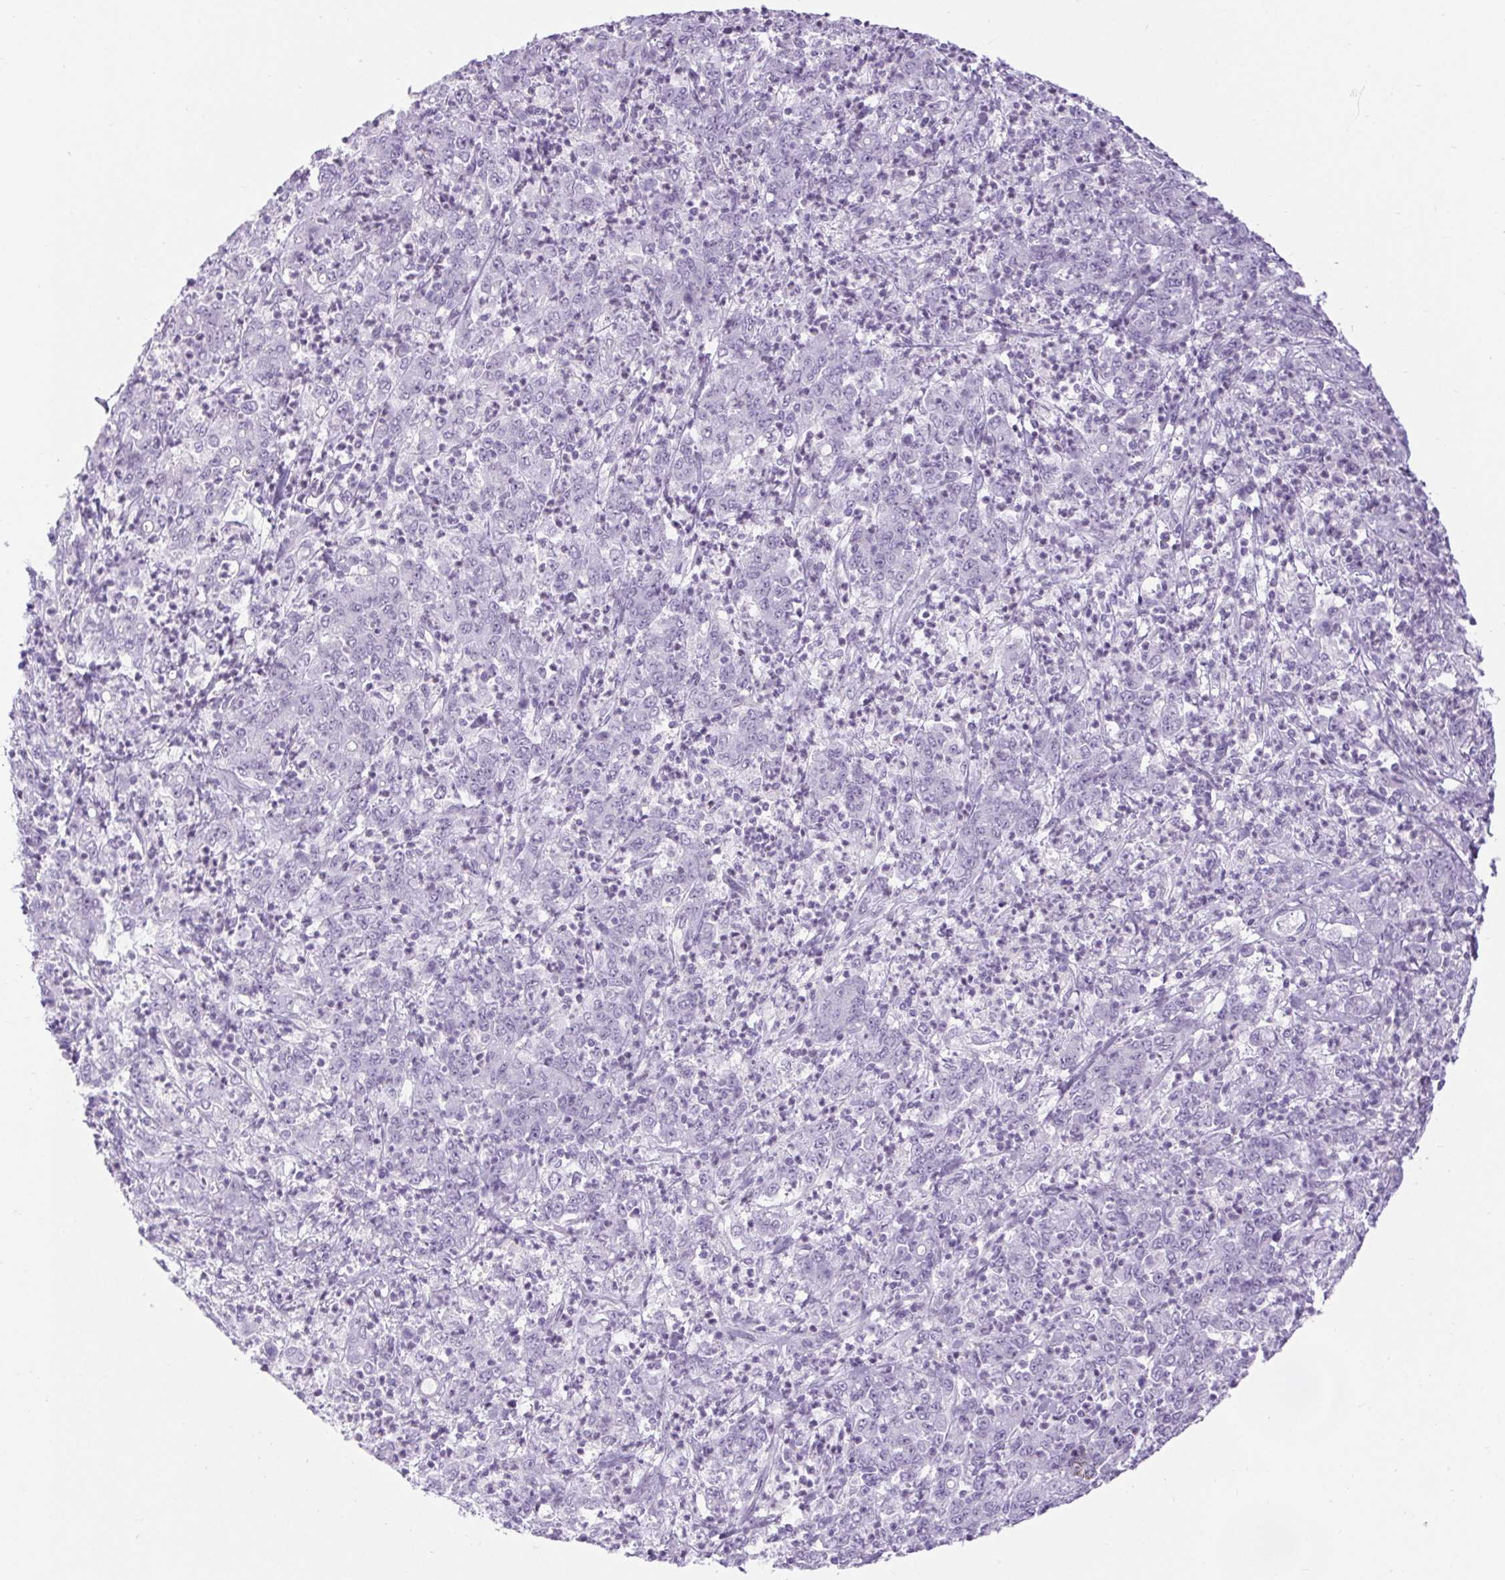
{"staining": {"intensity": "negative", "quantity": "none", "location": "none"}, "tissue": "stomach cancer", "cell_type": "Tumor cells", "image_type": "cancer", "snomed": [{"axis": "morphology", "description": "Adenocarcinoma, NOS"}, {"axis": "topography", "description": "Stomach, lower"}], "caption": "There is no significant expression in tumor cells of stomach cancer.", "gene": "BCAS1", "patient": {"sex": "female", "age": 71}}